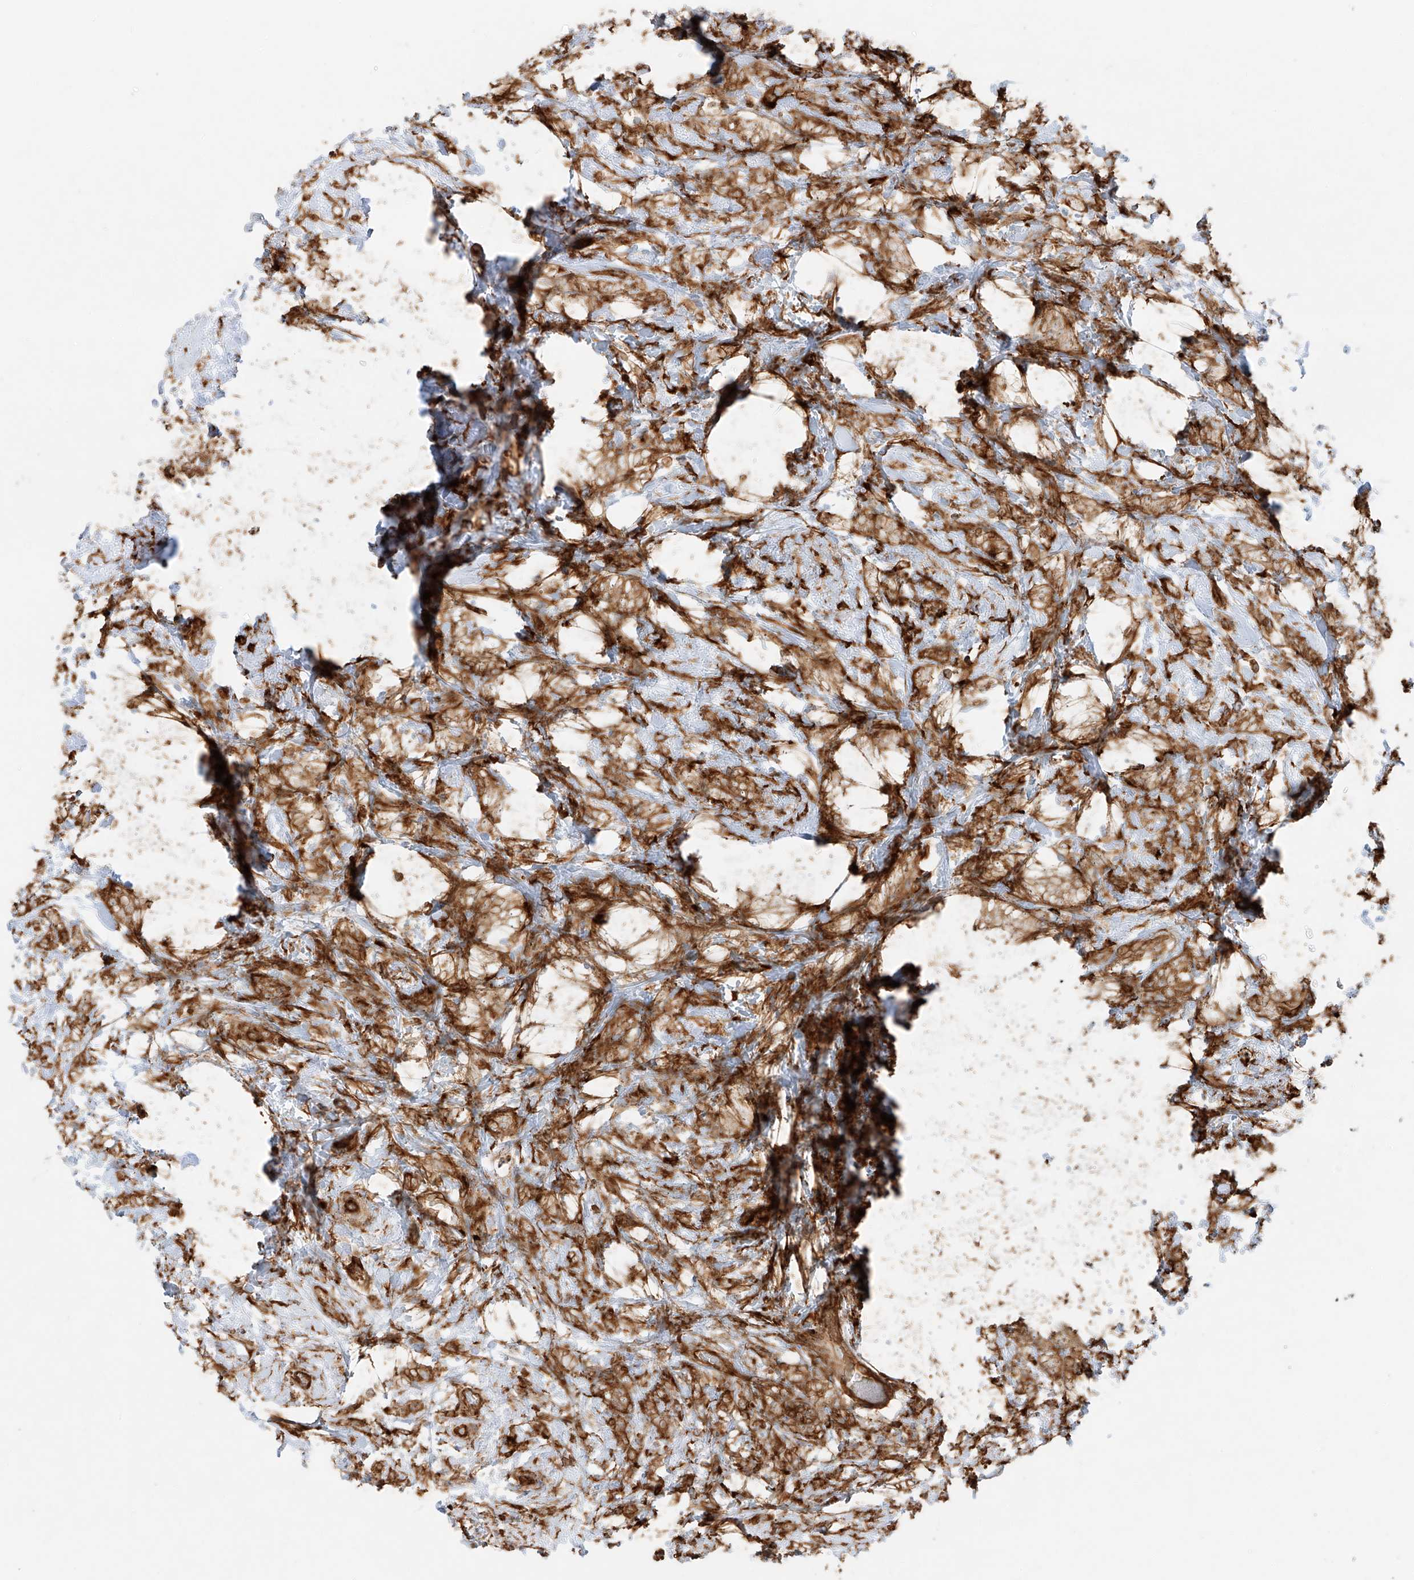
{"staining": {"intensity": "strong", "quantity": ">75%", "location": "cytoplasmic/membranous"}, "tissue": "breast cancer", "cell_type": "Tumor cells", "image_type": "cancer", "snomed": [{"axis": "morphology", "description": "Lobular carcinoma"}, {"axis": "topography", "description": "Breast"}], "caption": "The image demonstrates immunohistochemical staining of lobular carcinoma (breast). There is strong cytoplasmic/membranous expression is appreciated in about >75% of tumor cells. Nuclei are stained in blue.", "gene": "SNX9", "patient": {"sex": "female", "age": 58}}